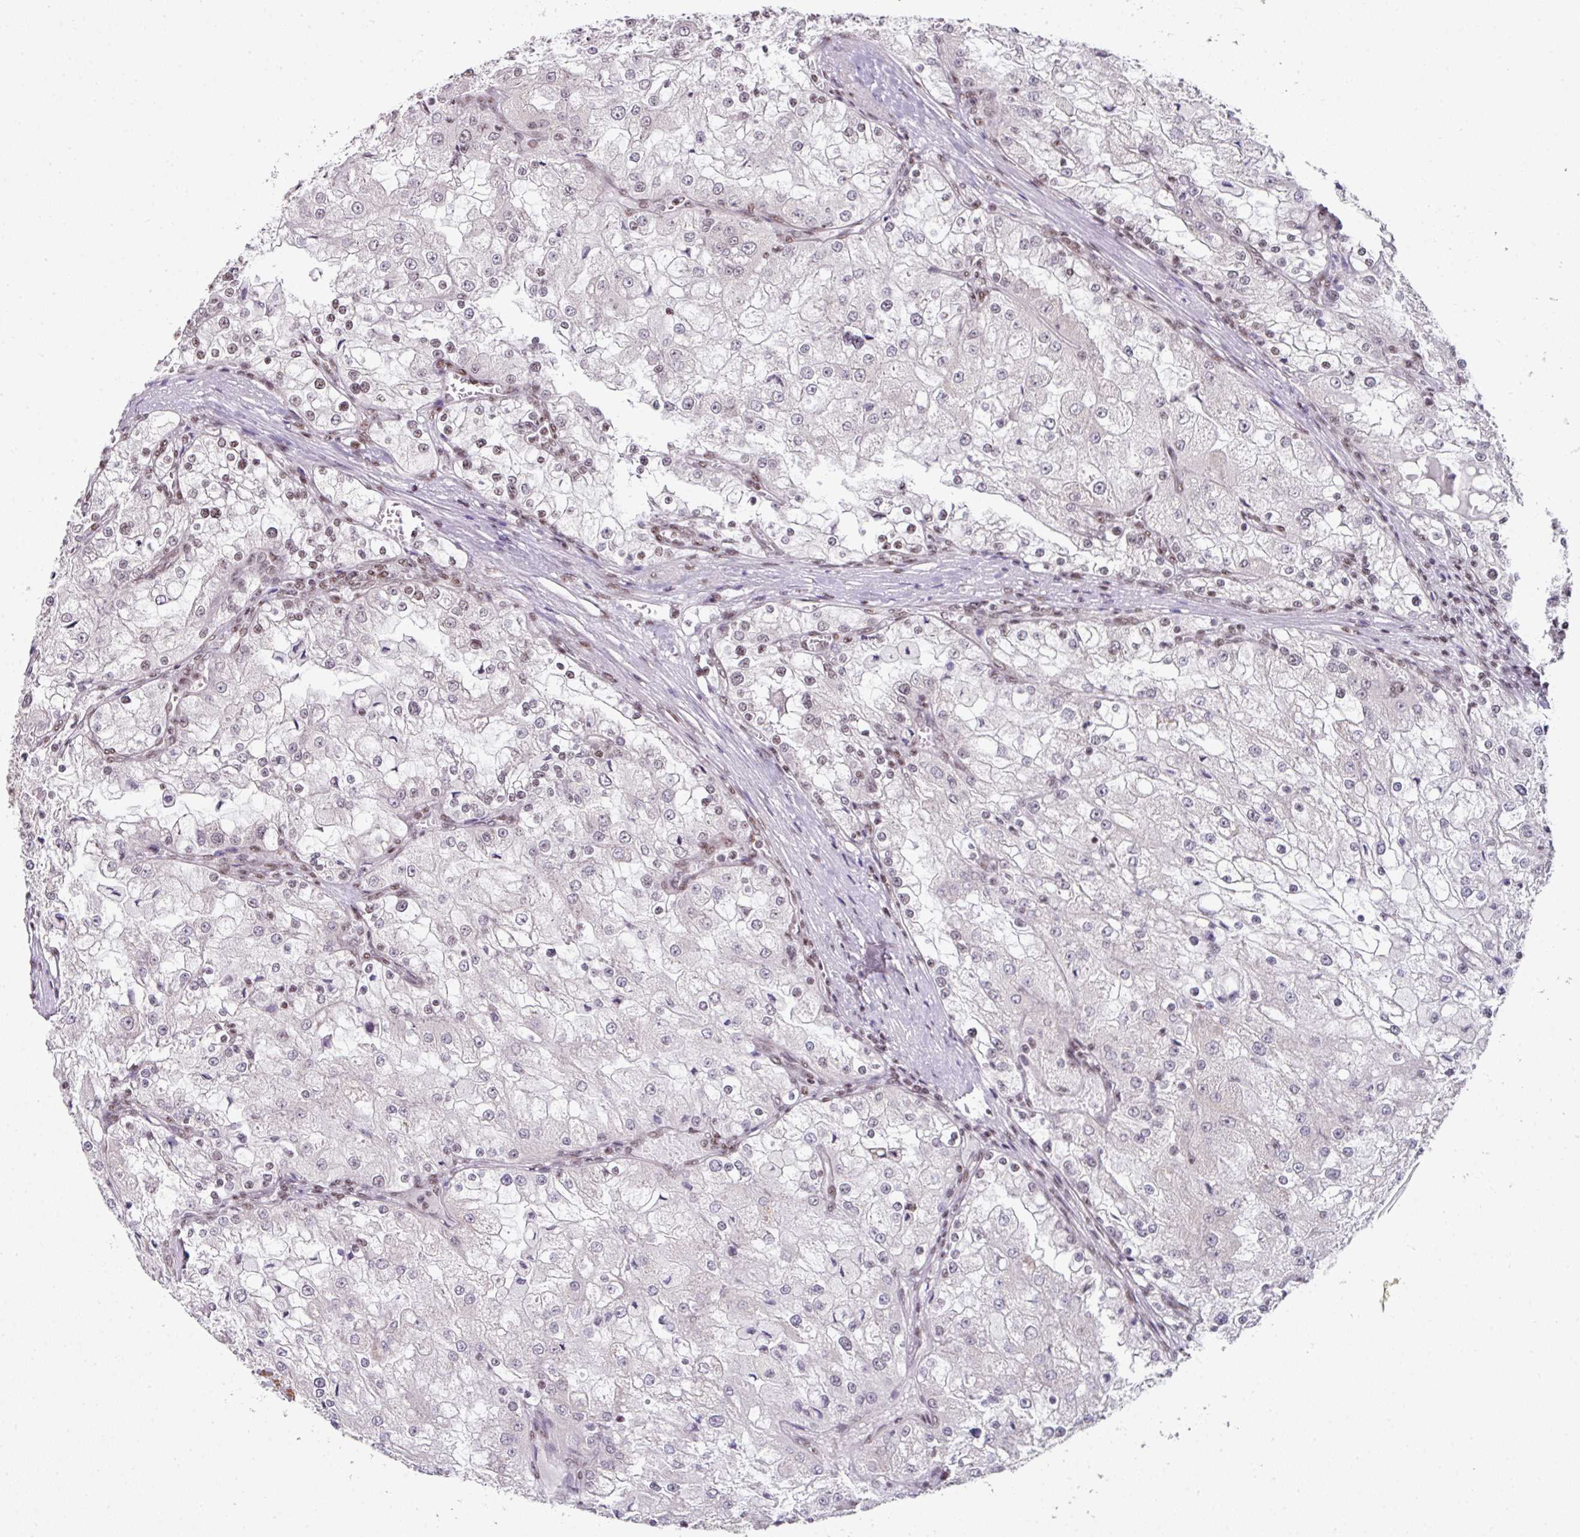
{"staining": {"intensity": "moderate", "quantity": "<25%", "location": "nuclear"}, "tissue": "renal cancer", "cell_type": "Tumor cells", "image_type": "cancer", "snomed": [{"axis": "morphology", "description": "Adenocarcinoma, NOS"}, {"axis": "topography", "description": "Kidney"}], "caption": "DAB immunohistochemical staining of human renal cancer demonstrates moderate nuclear protein expression in about <25% of tumor cells. (DAB IHC, brown staining for protein, blue staining for nuclei).", "gene": "NFYA", "patient": {"sex": "female", "age": 74}}